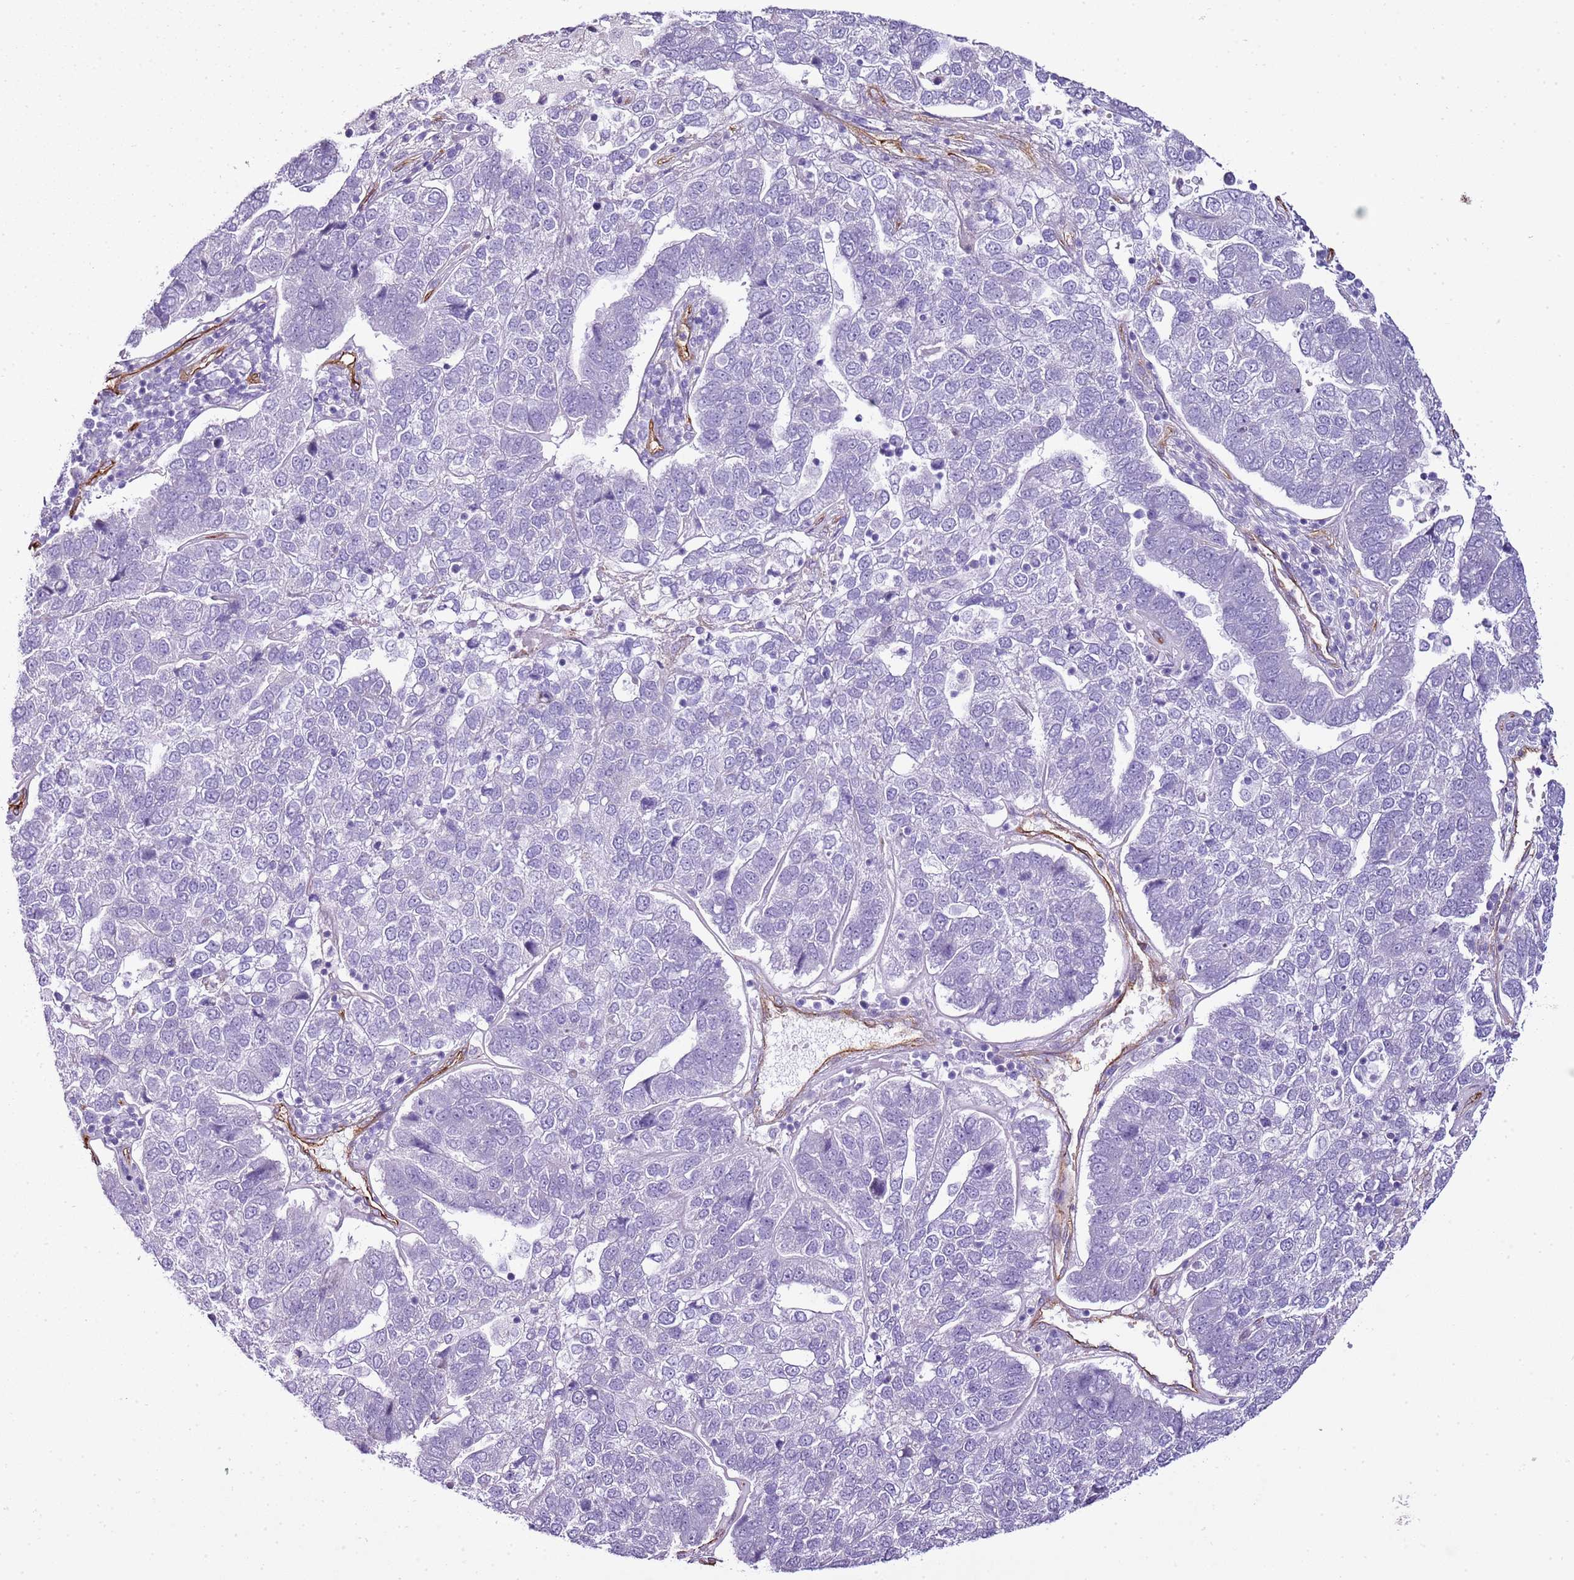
{"staining": {"intensity": "negative", "quantity": "none", "location": "none"}, "tissue": "pancreatic cancer", "cell_type": "Tumor cells", "image_type": "cancer", "snomed": [{"axis": "morphology", "description": "Adenocarcinoma, NOS"}, {"axis": "topography", "description": "Pancreas"}], "caption": "An immunohistochemistry (IHC) micrograph of pancreatic cancer (adenocarcinoma) is shown. There is no staining in tumor cells of pancreatic cancer (adenocarcinoma).", "gene": "CTDSPL", "patient": {"sex": "female", "age": 61}}